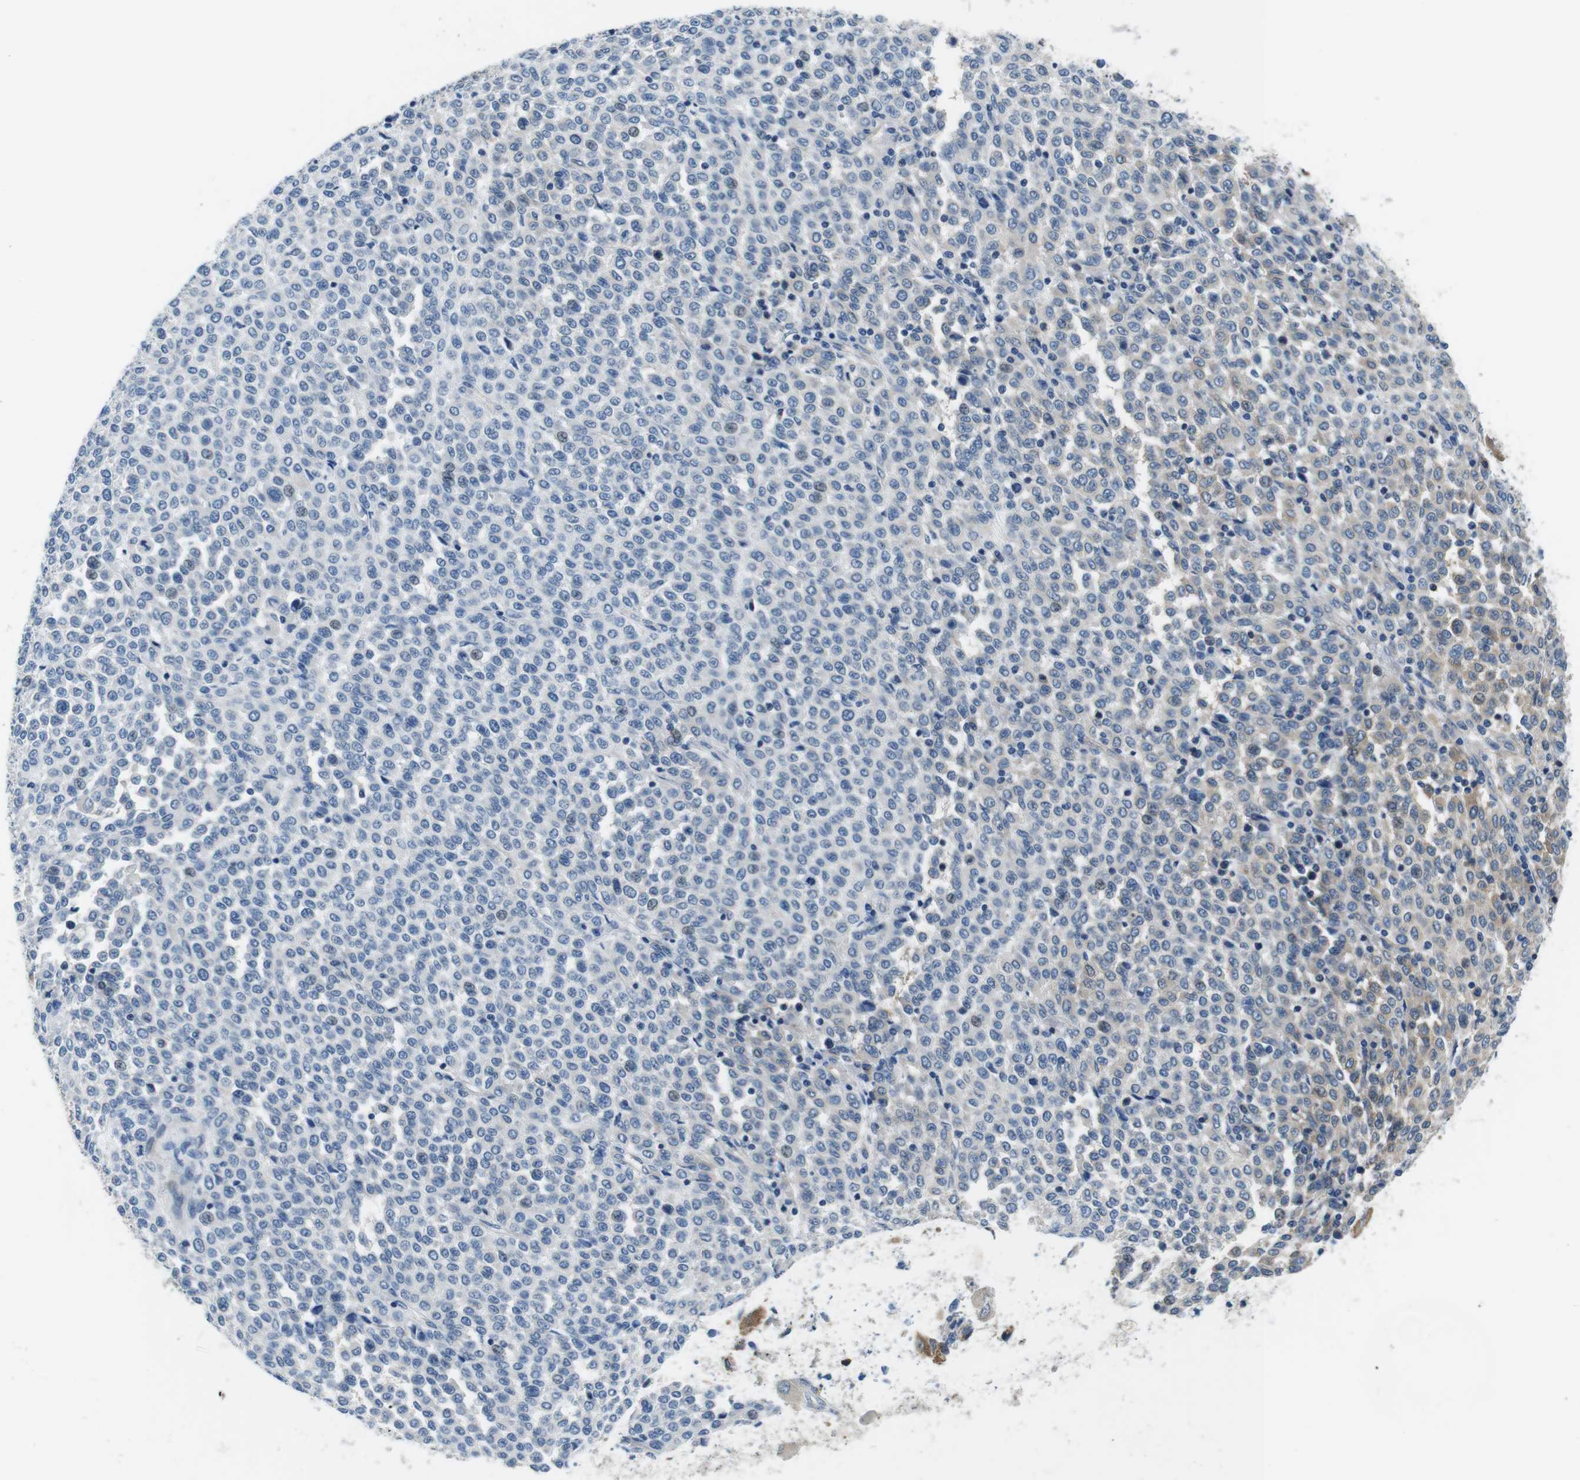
{"staining": {"intensity": "moderate", "quantity": "<25%", "location": "cytoplasmic/membranous"}, "tissue": "melanoma", "cell_type": "Tumor cells", "image_type": "cancer", "snomed": [{"axis": "morphology", "description": "Malignant melanoma, Metastatic site"}, {"axis": "topography", "description": "Pancreas"}], "caption": "Immunohistochemistry (IHC) (DAB) staining of human melanoma shows moderate cytoplasmic/membranous protein expression in about <25% of tumor cells.", "gene": "EIF2B5", "patient": {"sex": "female", "age": 30}}